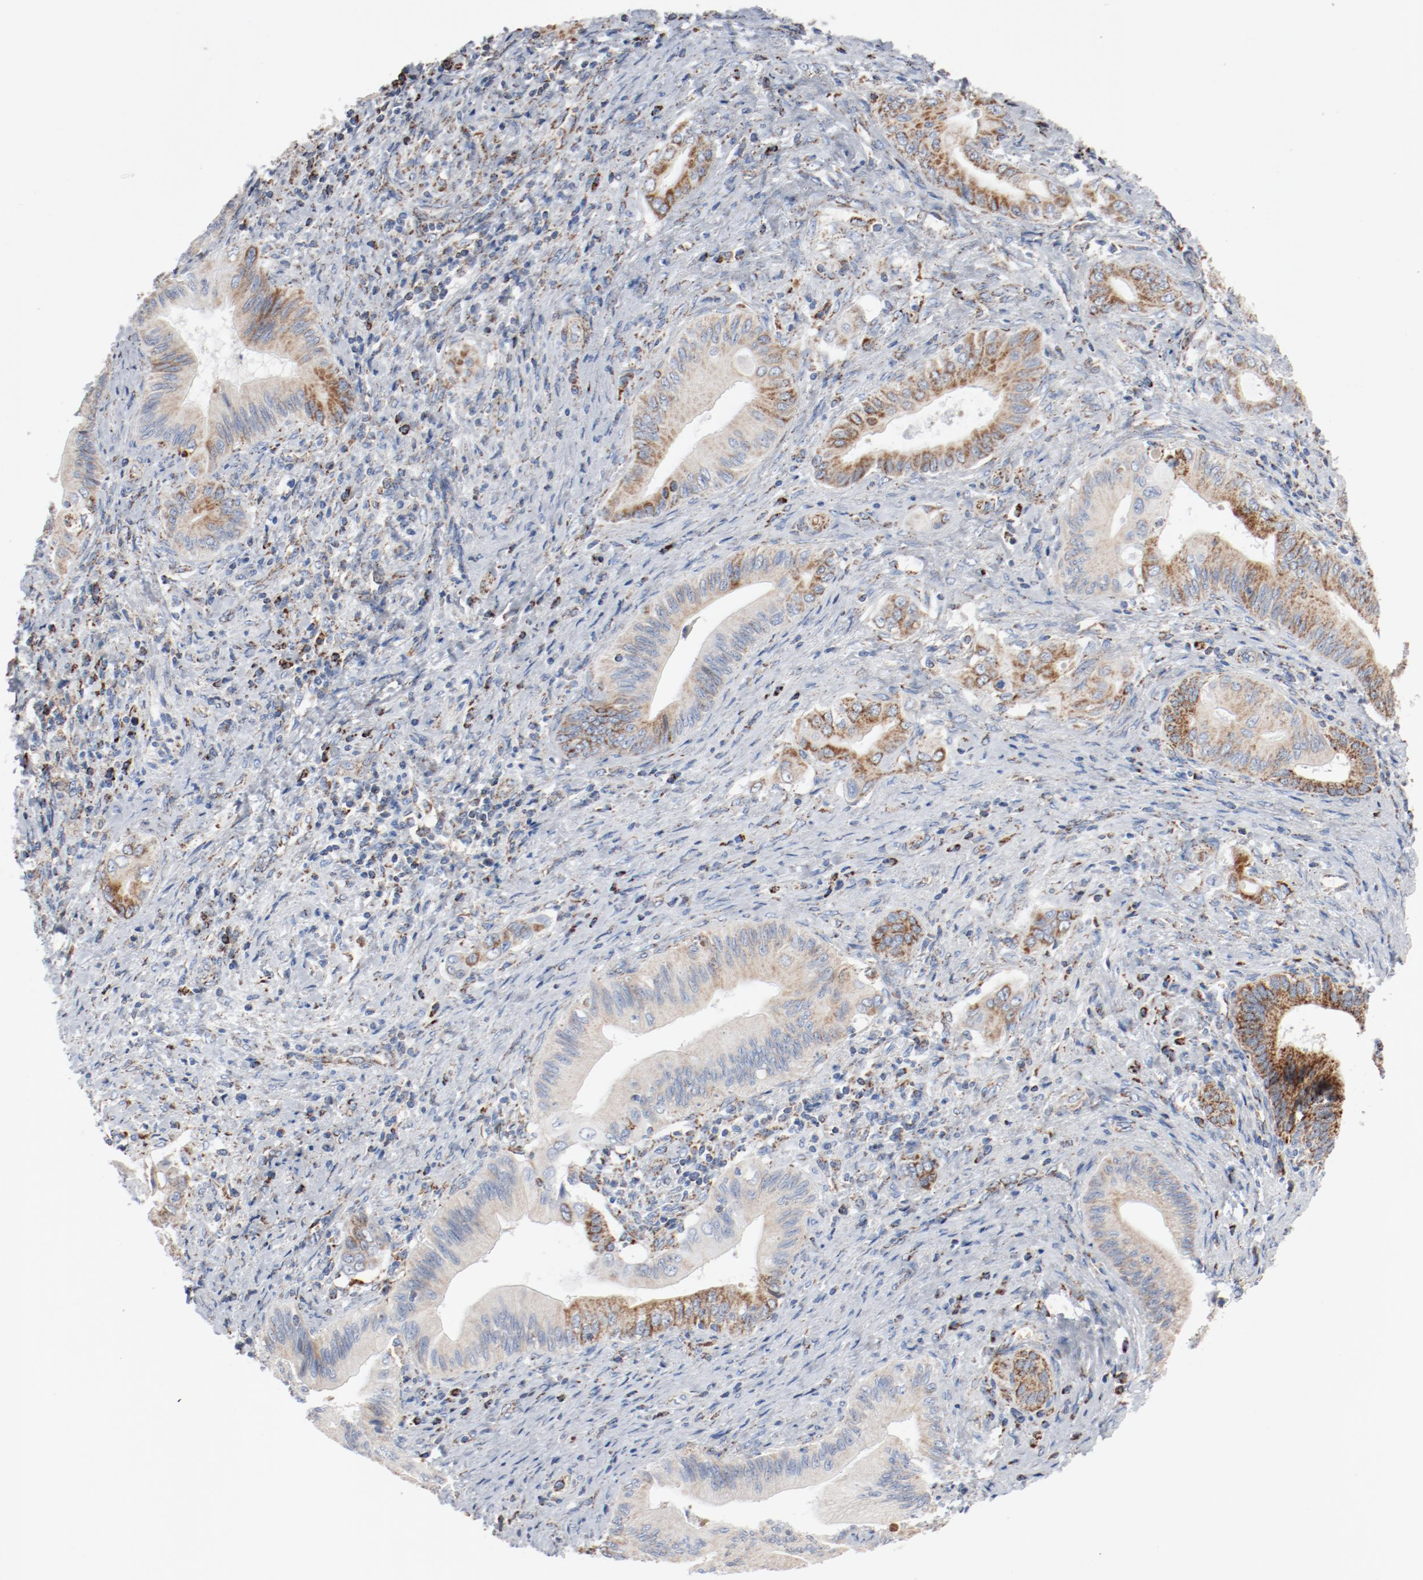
{"staining": {"intensity": "moderate", "quantity": ">75%", "location": "cytoplasmic/membranous"}, "tissue": "liver cancer", "cell_type": "Tumor cells", "image_type": "cancer", "snomed": [{"axis": "morphology", "description": "Cholangiocarcinoma"}, {"axis": "topography", "description": "Liver"}], "caption": "Protein analysis of liver cancer (cholangiocarcinoma) tissue demonstrates moderate cytoplasmic/membranous staining in about >75% of tumor cells.", "gene": "NDUFB8", "patient": {"sex": "male", "age": 58}}